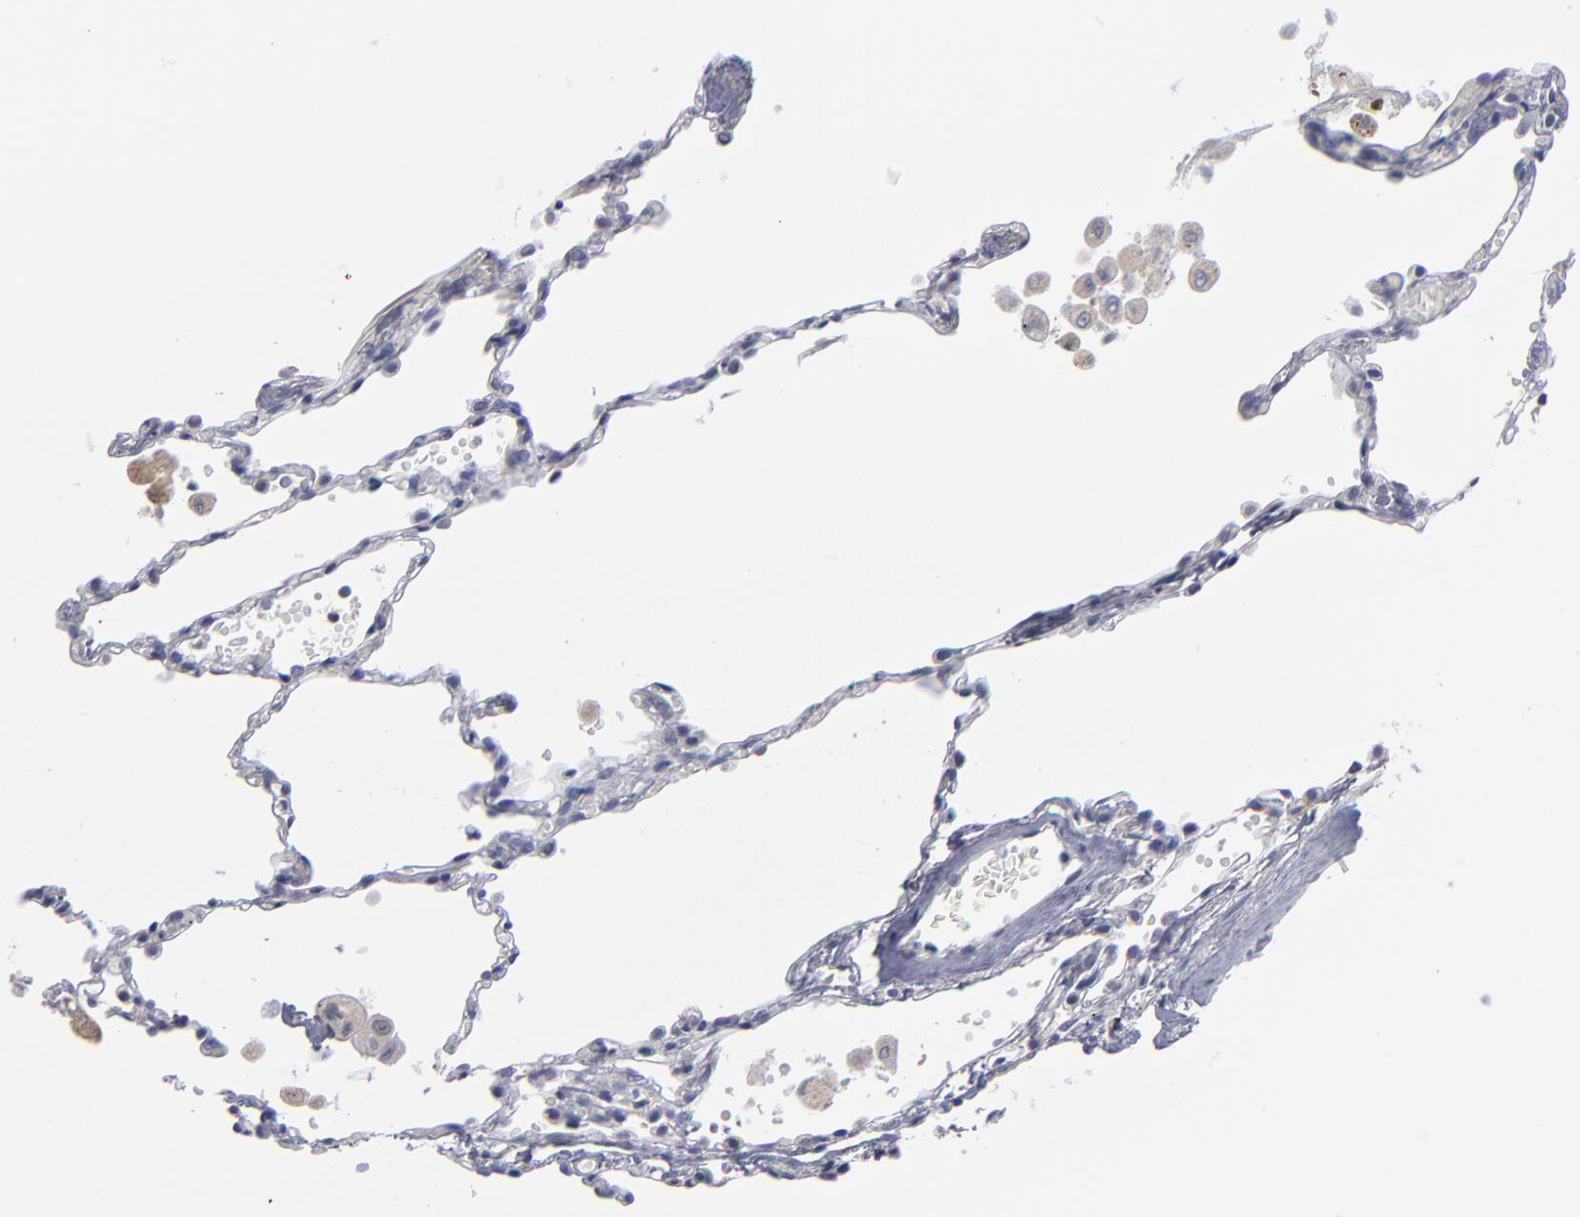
{"staining": {"intensity": "negative", "quantity": "none", "location": "none"}, "tissue": "lung", "cell_type": "Alveolar cells", "image_type": "normal", "snomed": [{"axis": "morphology", "description": "Normal tissue, NOS"}, {"axis": "topography", "description": "Lung"}], "caption": "Immunohistochemistry micrograph of benign lung: lung stained with DAB (3,3'-diaminobenzidine) demonstrates no significant protein expression in alveolar cells.", "gene": "RPH3A", "patient": {"sex": "male", "age": 71}}